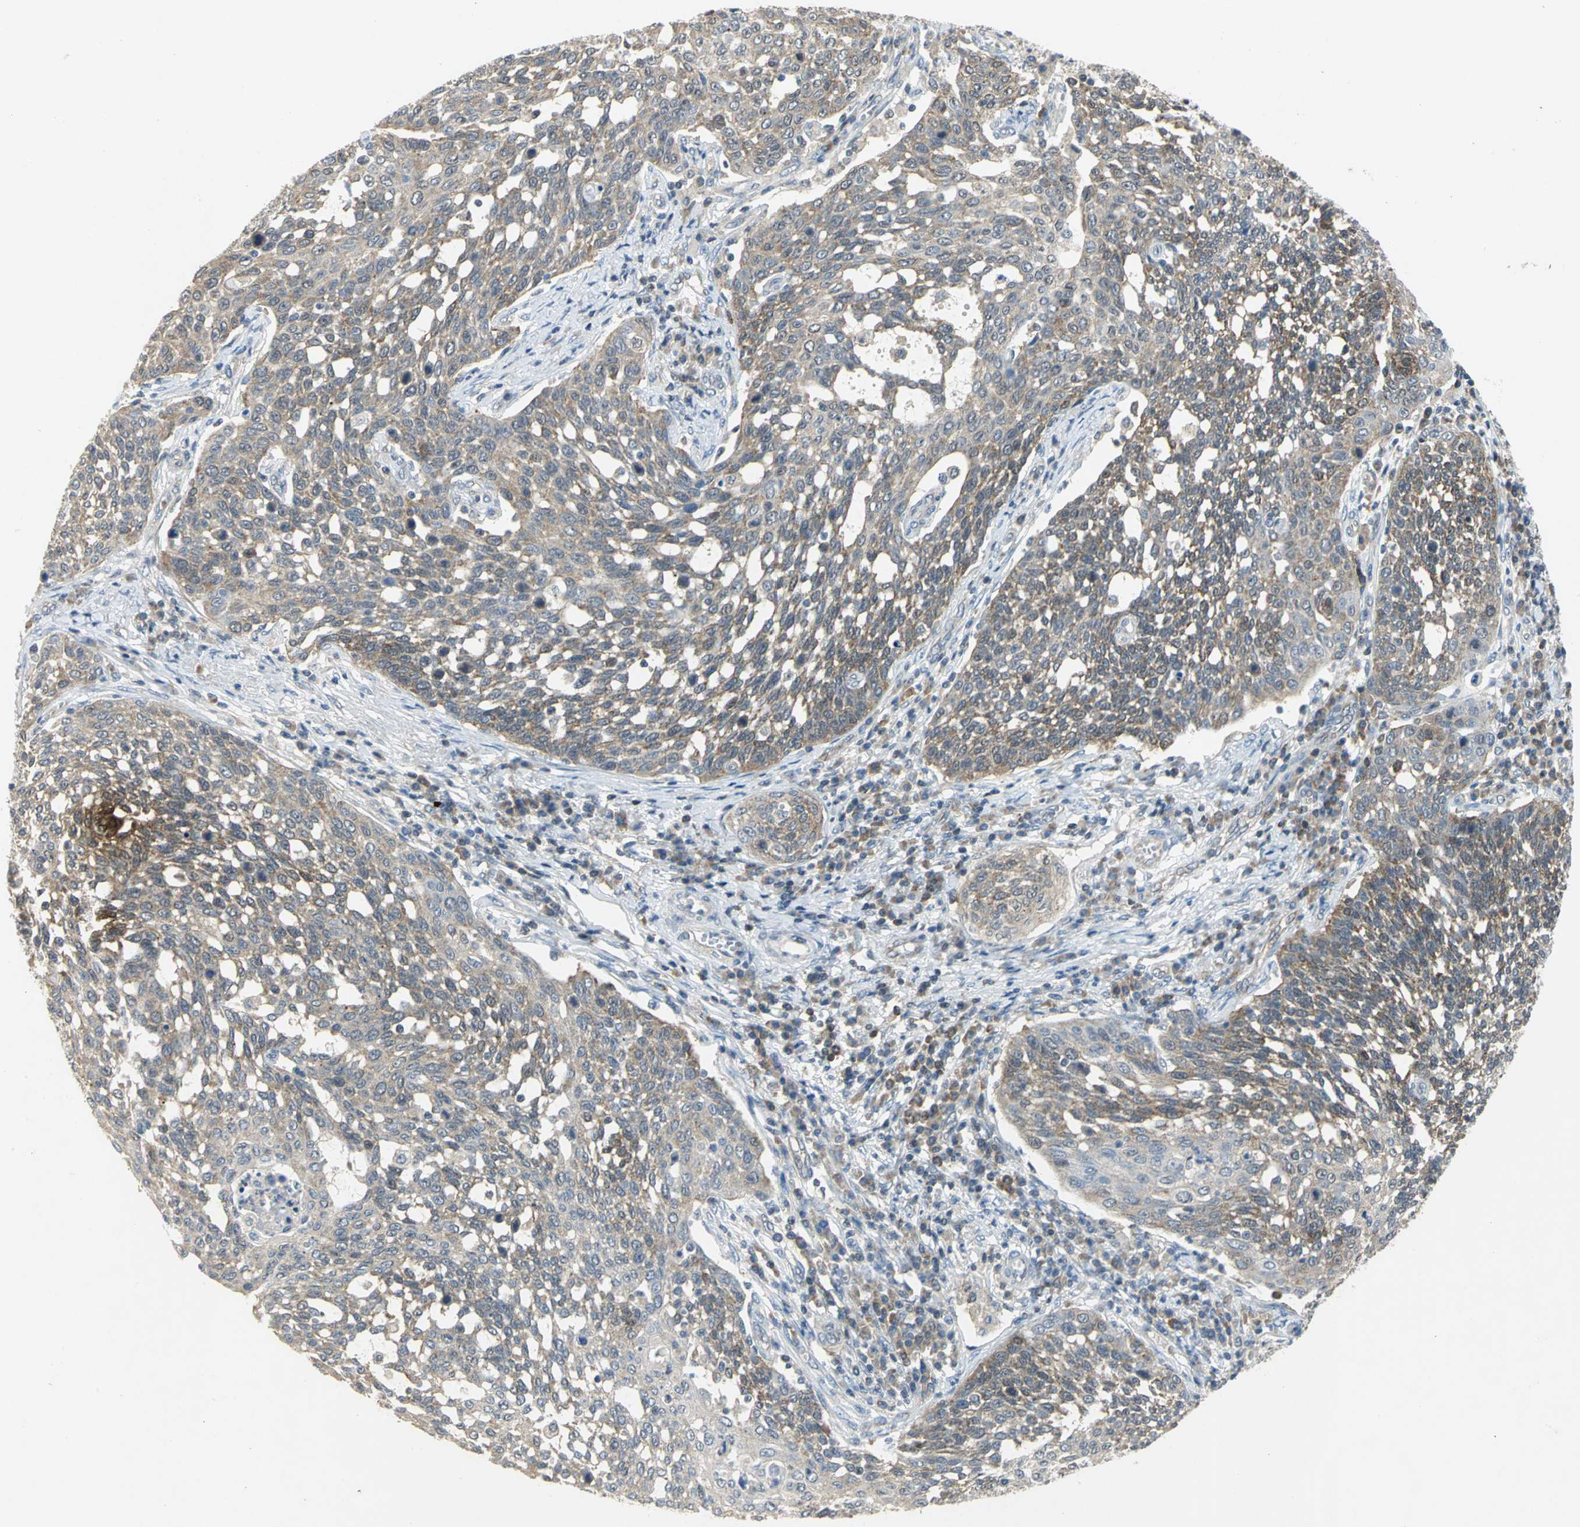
{"staining": {"intensity": "weak", "quantity": "25%-75%", "location": "cytoplasmic/membranous"}, "tissue": "cervical cancer", "cell_type": "Tumor cells", "image_type": "cancer", "snomed": [{"axis": "morphology", "description": "Squamous cell carcinoma, NOS"}, {"axis": "topography", "description": "Cervix"}], "caption": "A brown stain highlights weak cytoplasmic/membranous staining of a protein in squamous cell carcinoma (cervical) tumor cells.", "gene": "PPIA", "patient": {"sex": "female", "age": 34}}